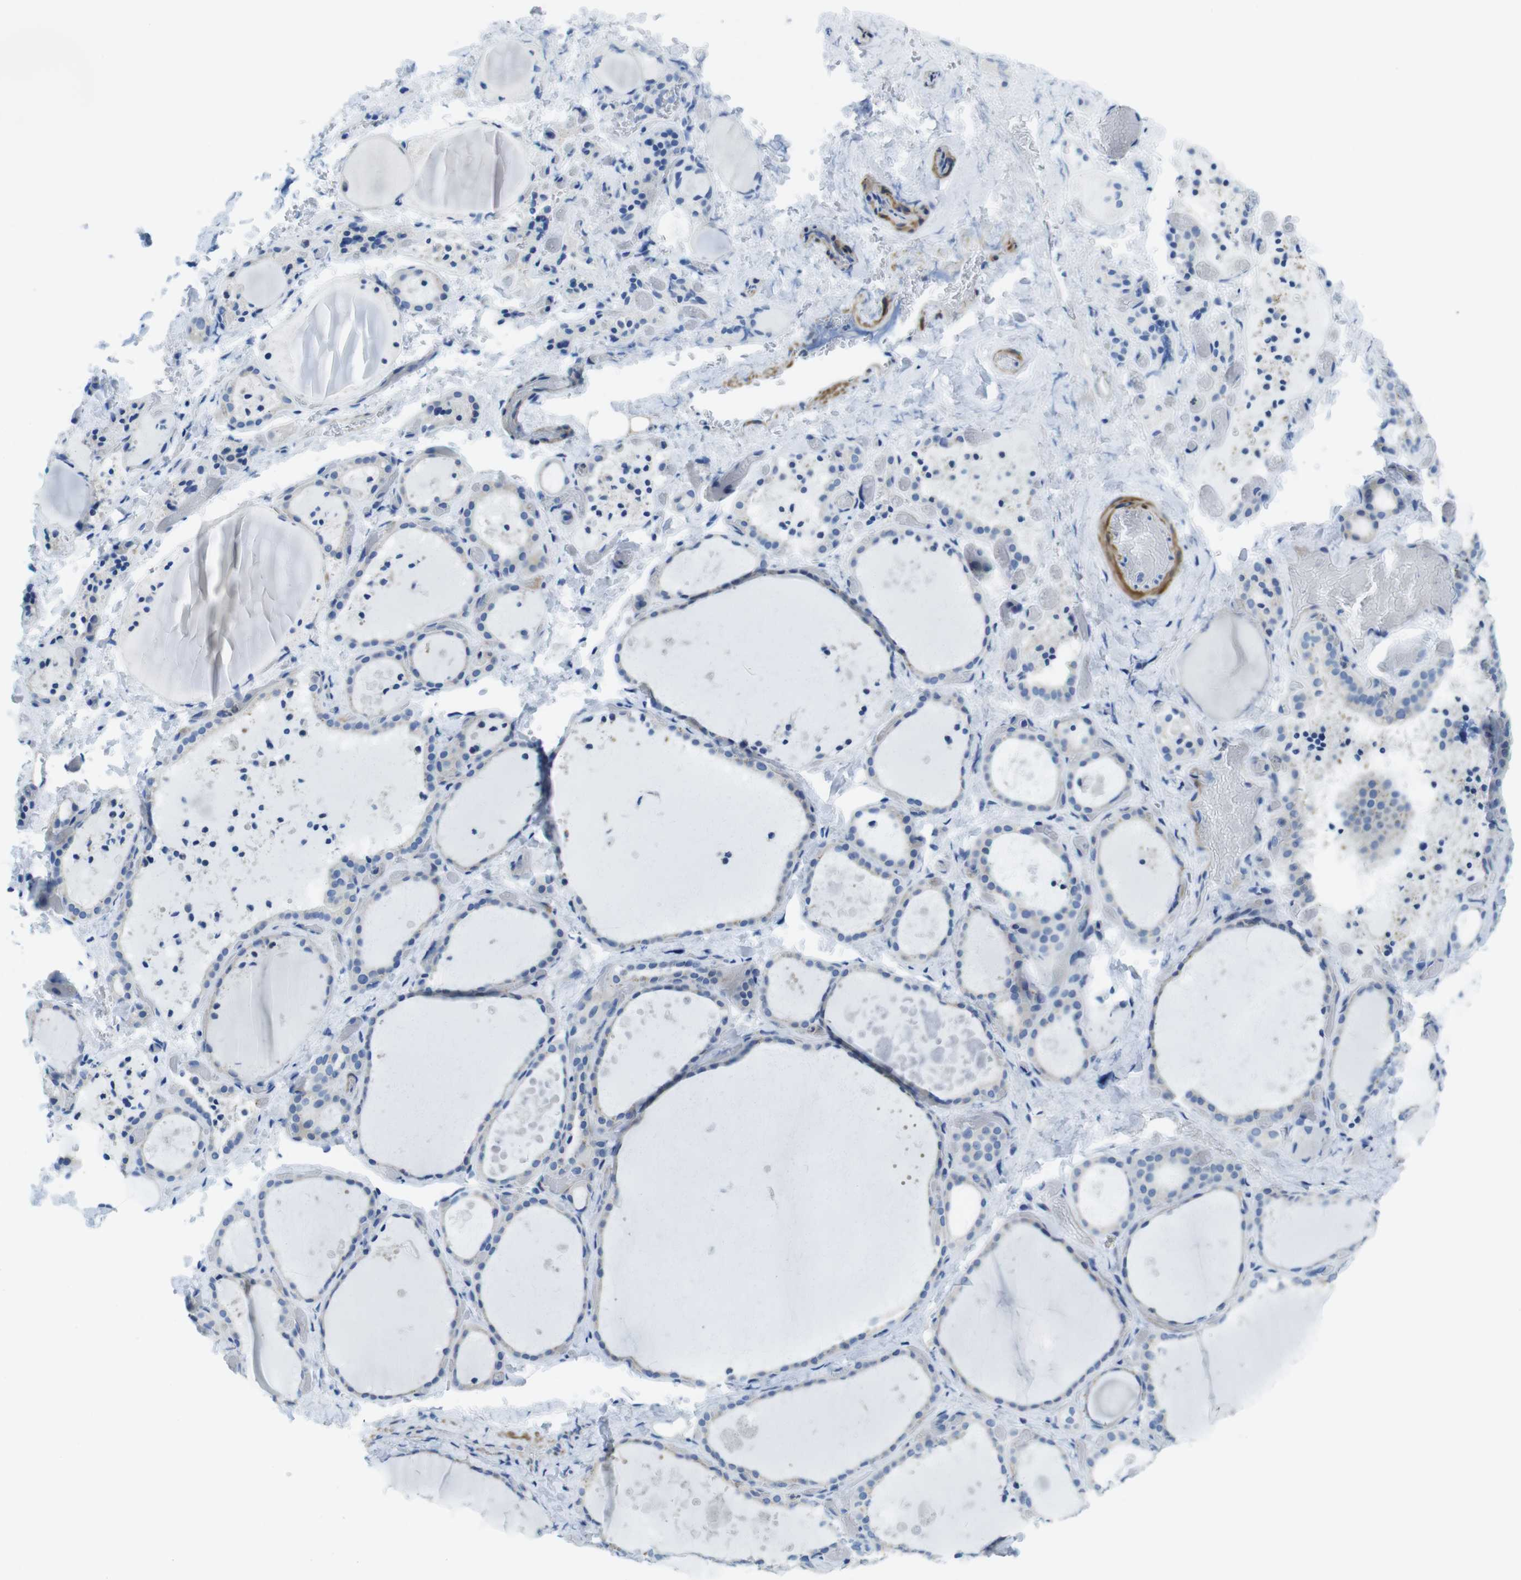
{"staining": {"intensity": "negative", "quantity": "none", "location": "none"}, "tissue": "thyroid gland", "cell_type": "Glandular cells", "image_type": "normal", "snomed": [{"axis": "morphology", "description": "Normal tissue, NOS"}, {"axis": "topography", "description": "Thyroid gland"}], "caption": "Thyroid gland was stained to show a protein in brown. There is no significant positivity in glandular cells. The staining was performed using DAB (3,3'-diaminobenzidine) to visualize the protein expression in brown, while the nuclei were stained in blue with hematoxylin (Magnification: 20x).", "gene": "ASIC5", "patient": {"sex": "female", "age": 44}}